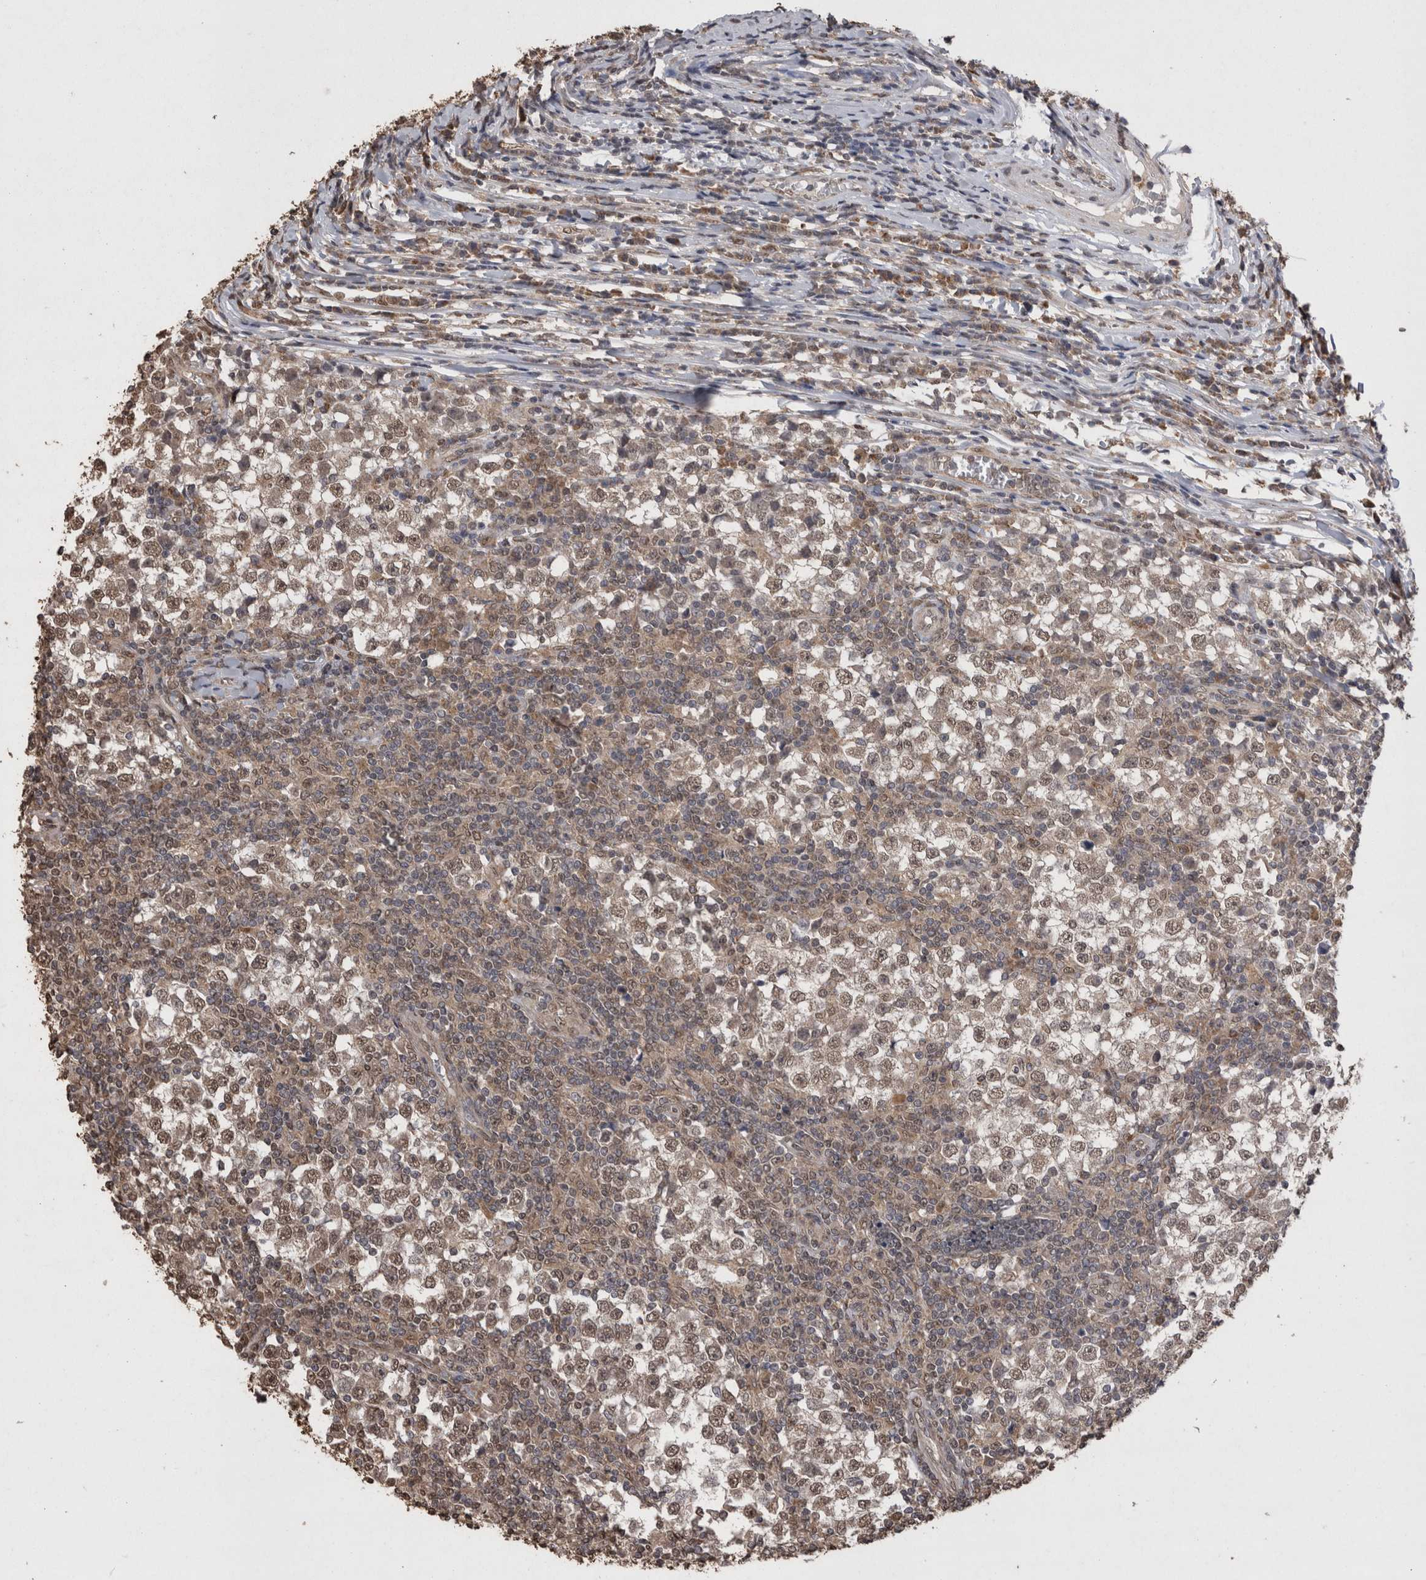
{"staining": {"intensity": "weak", "quantity": ">75%", "location": "nuclear"}, "tissue": "testis cancer", "cell_type": "Tumor cells", "image_type": "cancer", "snomed": [{"axis": "morphology", "description": "Seminoma, NOS"}, {"axis": "topography", "description": "Testis"}], "caption": "Immunohistochemistry (IHC) (DAB) staining of testis cancer reveals weak nuclear protein expression in about >75% of tumor cells.", "gene": "GRK5", "patient": {"sex": "male", "age": 65}}